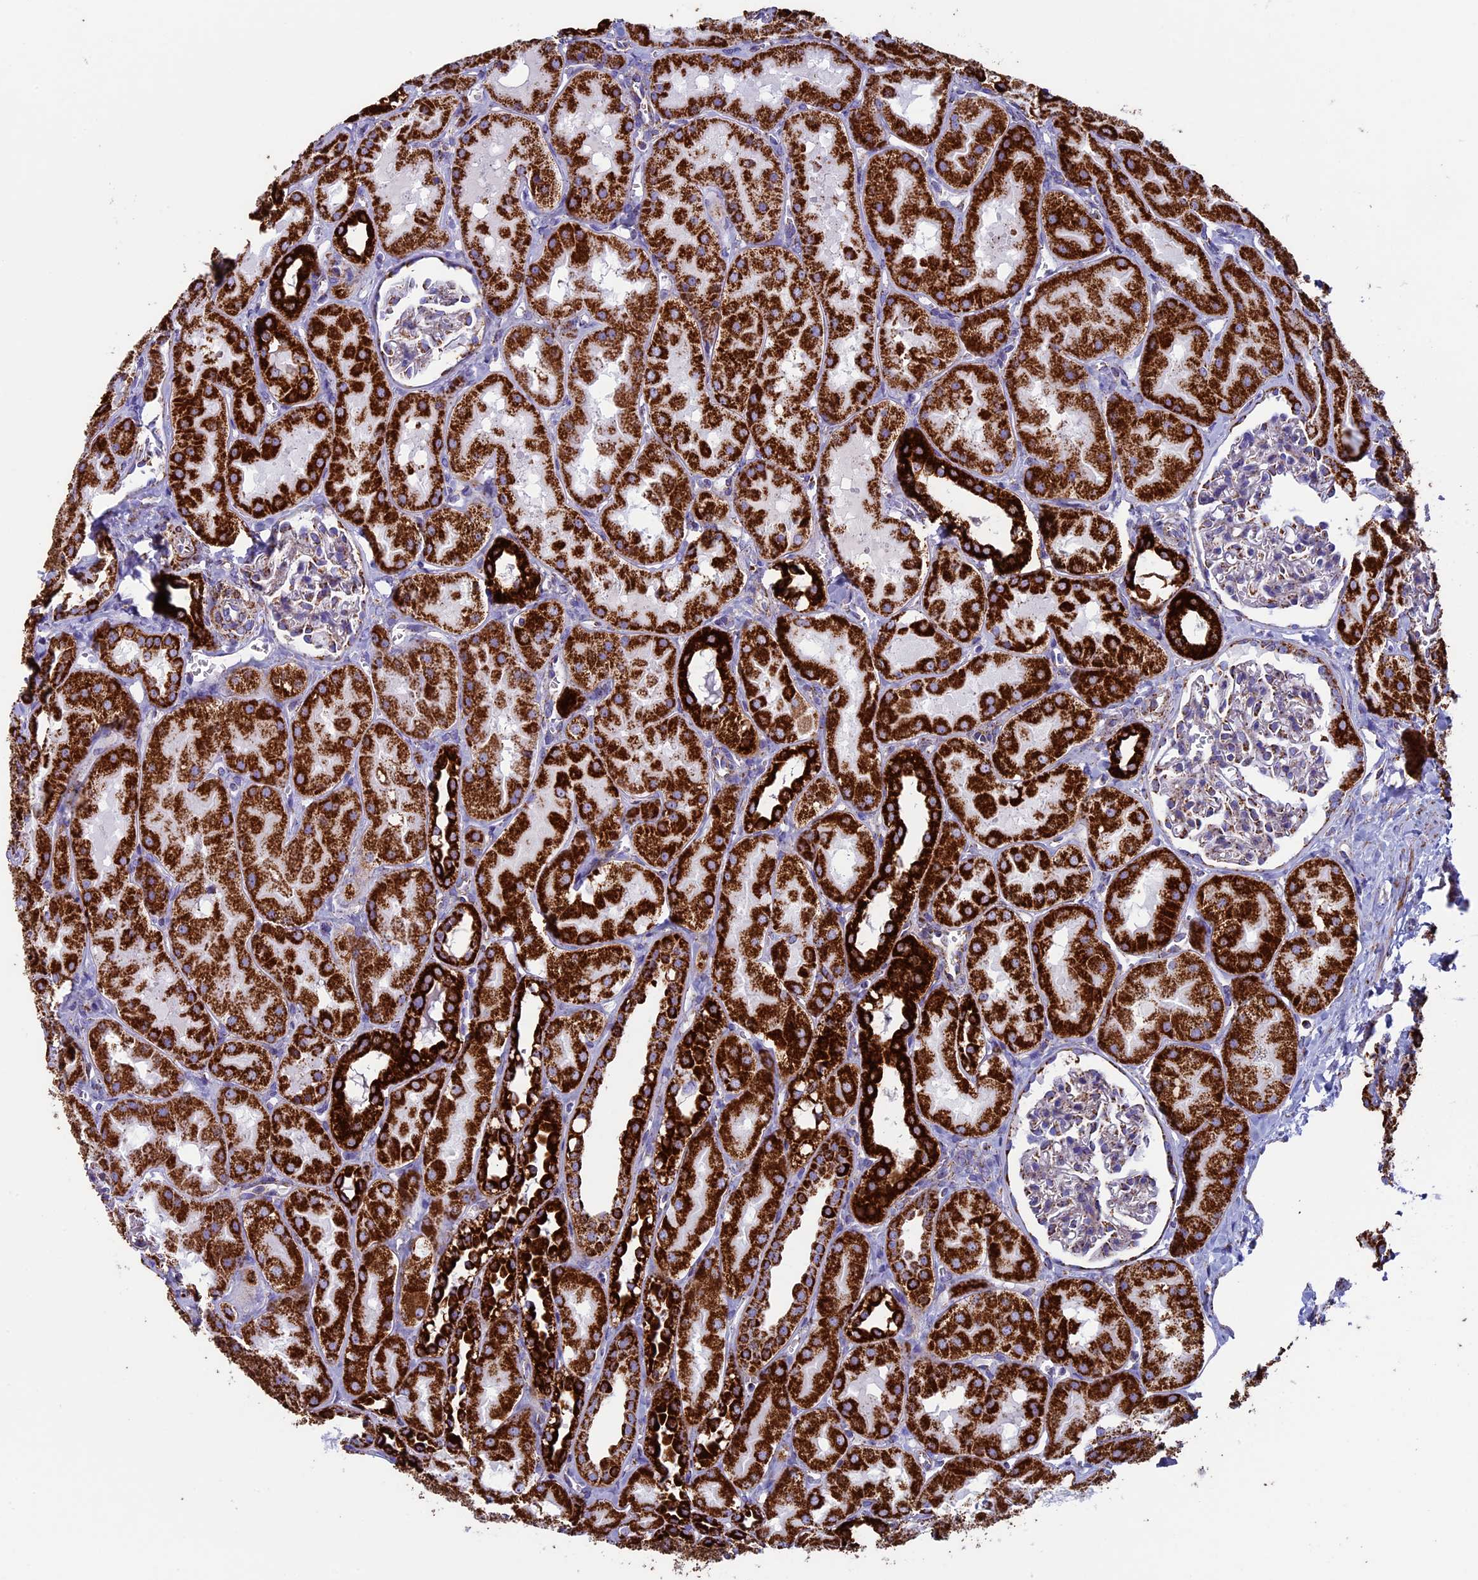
{"staining": {"intensity": "weak", "quantity": "25%-75%", "location": "cytoplasmic/membranous"}, "tissue": "kidney", "cell_type": "Cells in glomeruli", "image_type": "normal", "snomed": [{"axis": "morphology", "description": "Normal tissue, NOS"}, {"axis": "topography", "description": "Kidney"}, {"axis": "topography", "description": "Urinary bladder"}], "caption": "Immunohistochemical staining of normal kidney exhibits 25%-75% levels of weak cytoplasmic/membranous protein positivity in about 25%-75% of cells in glomeruli. (DAB (3,3'-diaminobenzidine) IHC, brown staining for protein, blue staining for nuclei).", "gene": "UQCRFS1", "patient": {"sex": "male", "age": 16}}